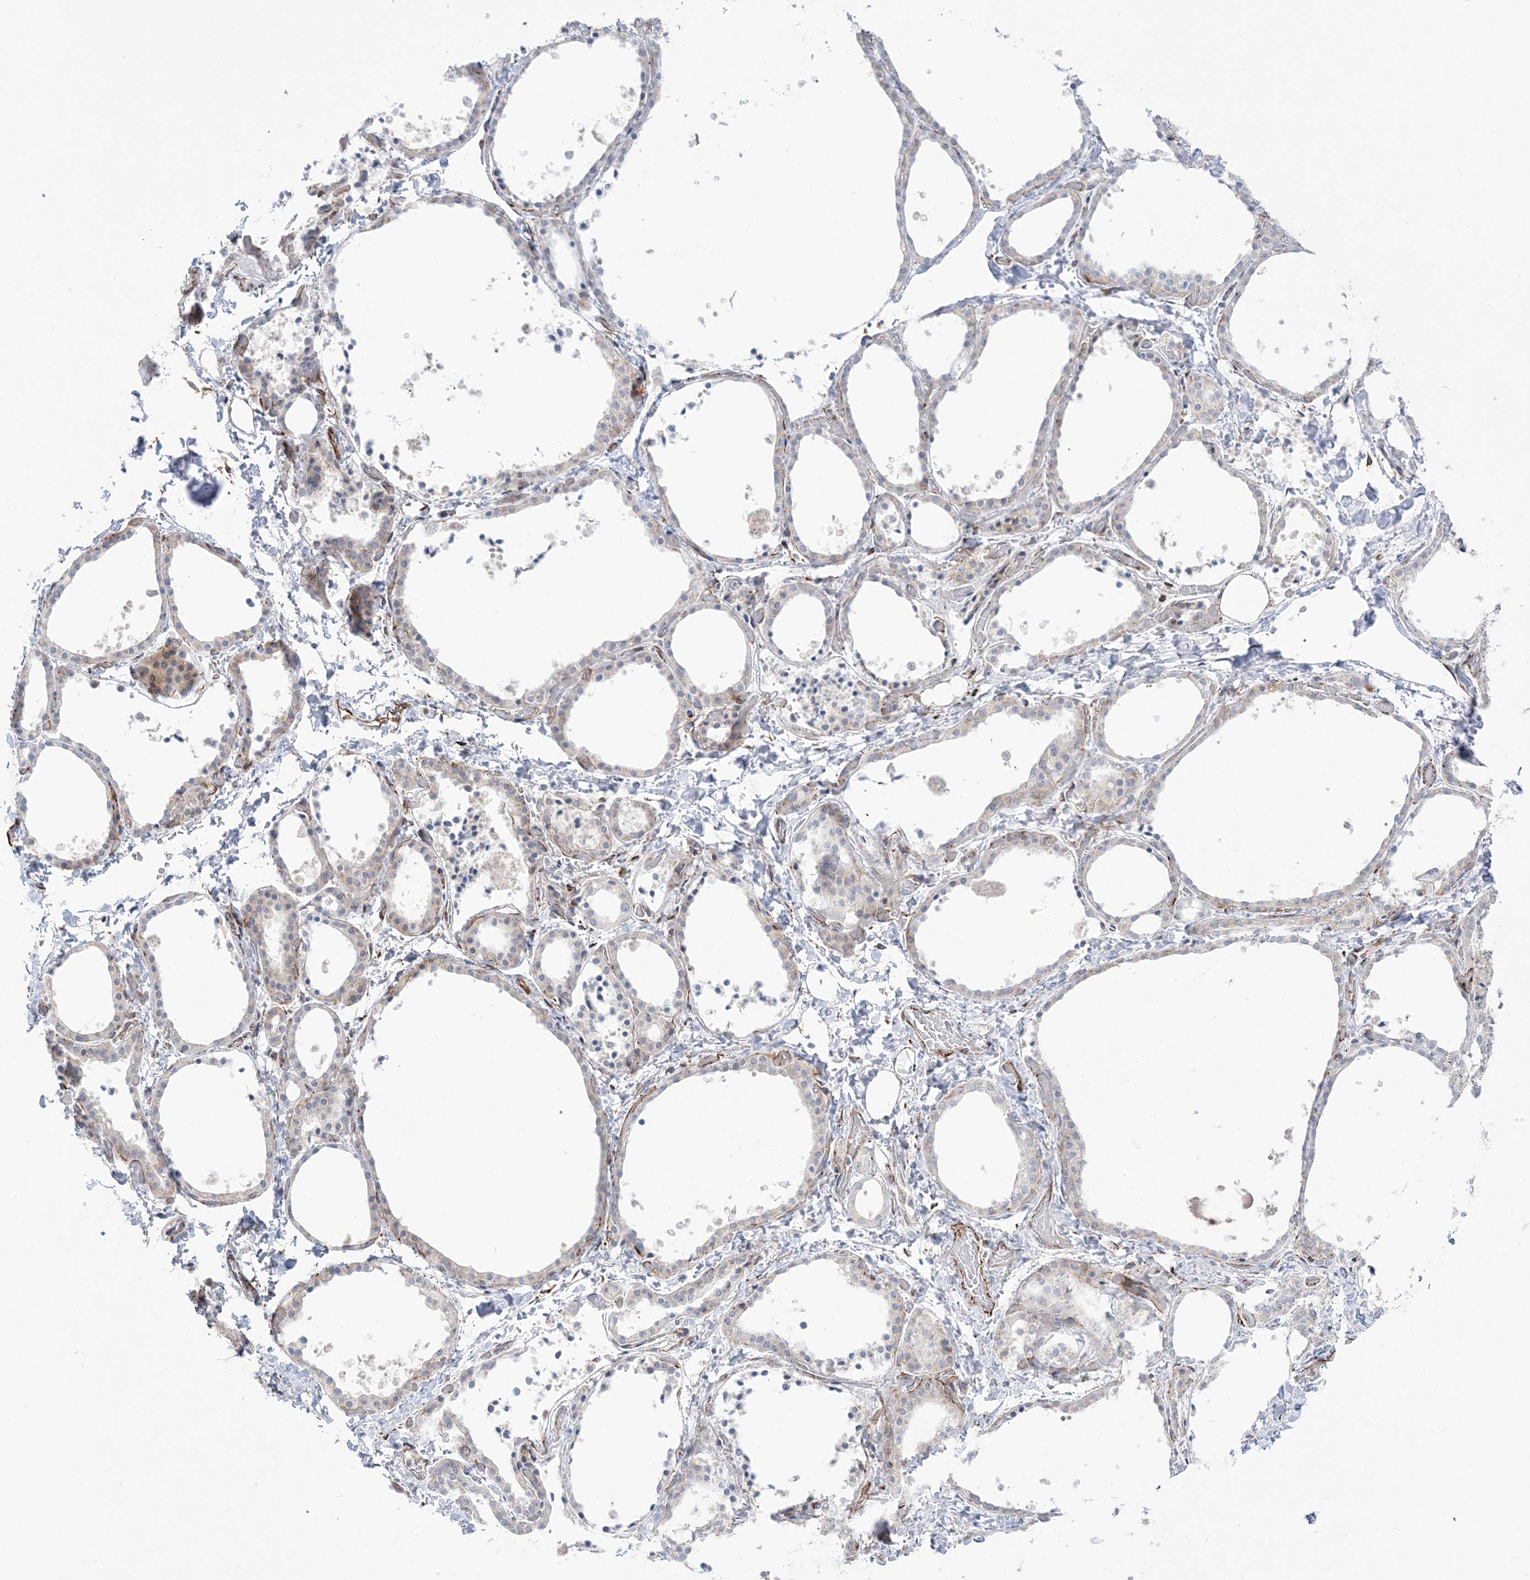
{"staining": {"intensity": "weak", "quantity": "<25%", "location": "cytoplasmic/membranous"}, "tissue": "thyroid gland", "cell_type": "Glandular cells", "image_type": "normal", "snomed": [{"axis": "morphology", "description": "Normal tissue, NOS"}, {"axis": "topography", "description": "Thyroid gland"}], "caption": "Immunohistochemistry photomicrograph of unremarkable thyroid gland: human thyroid gland stained with DAB (3,3'-diaminobenzidine) shows no significant protein expression in glandular cells.", "gene": "PPIL6", "patient": {"sex": "female", "age": 44}}